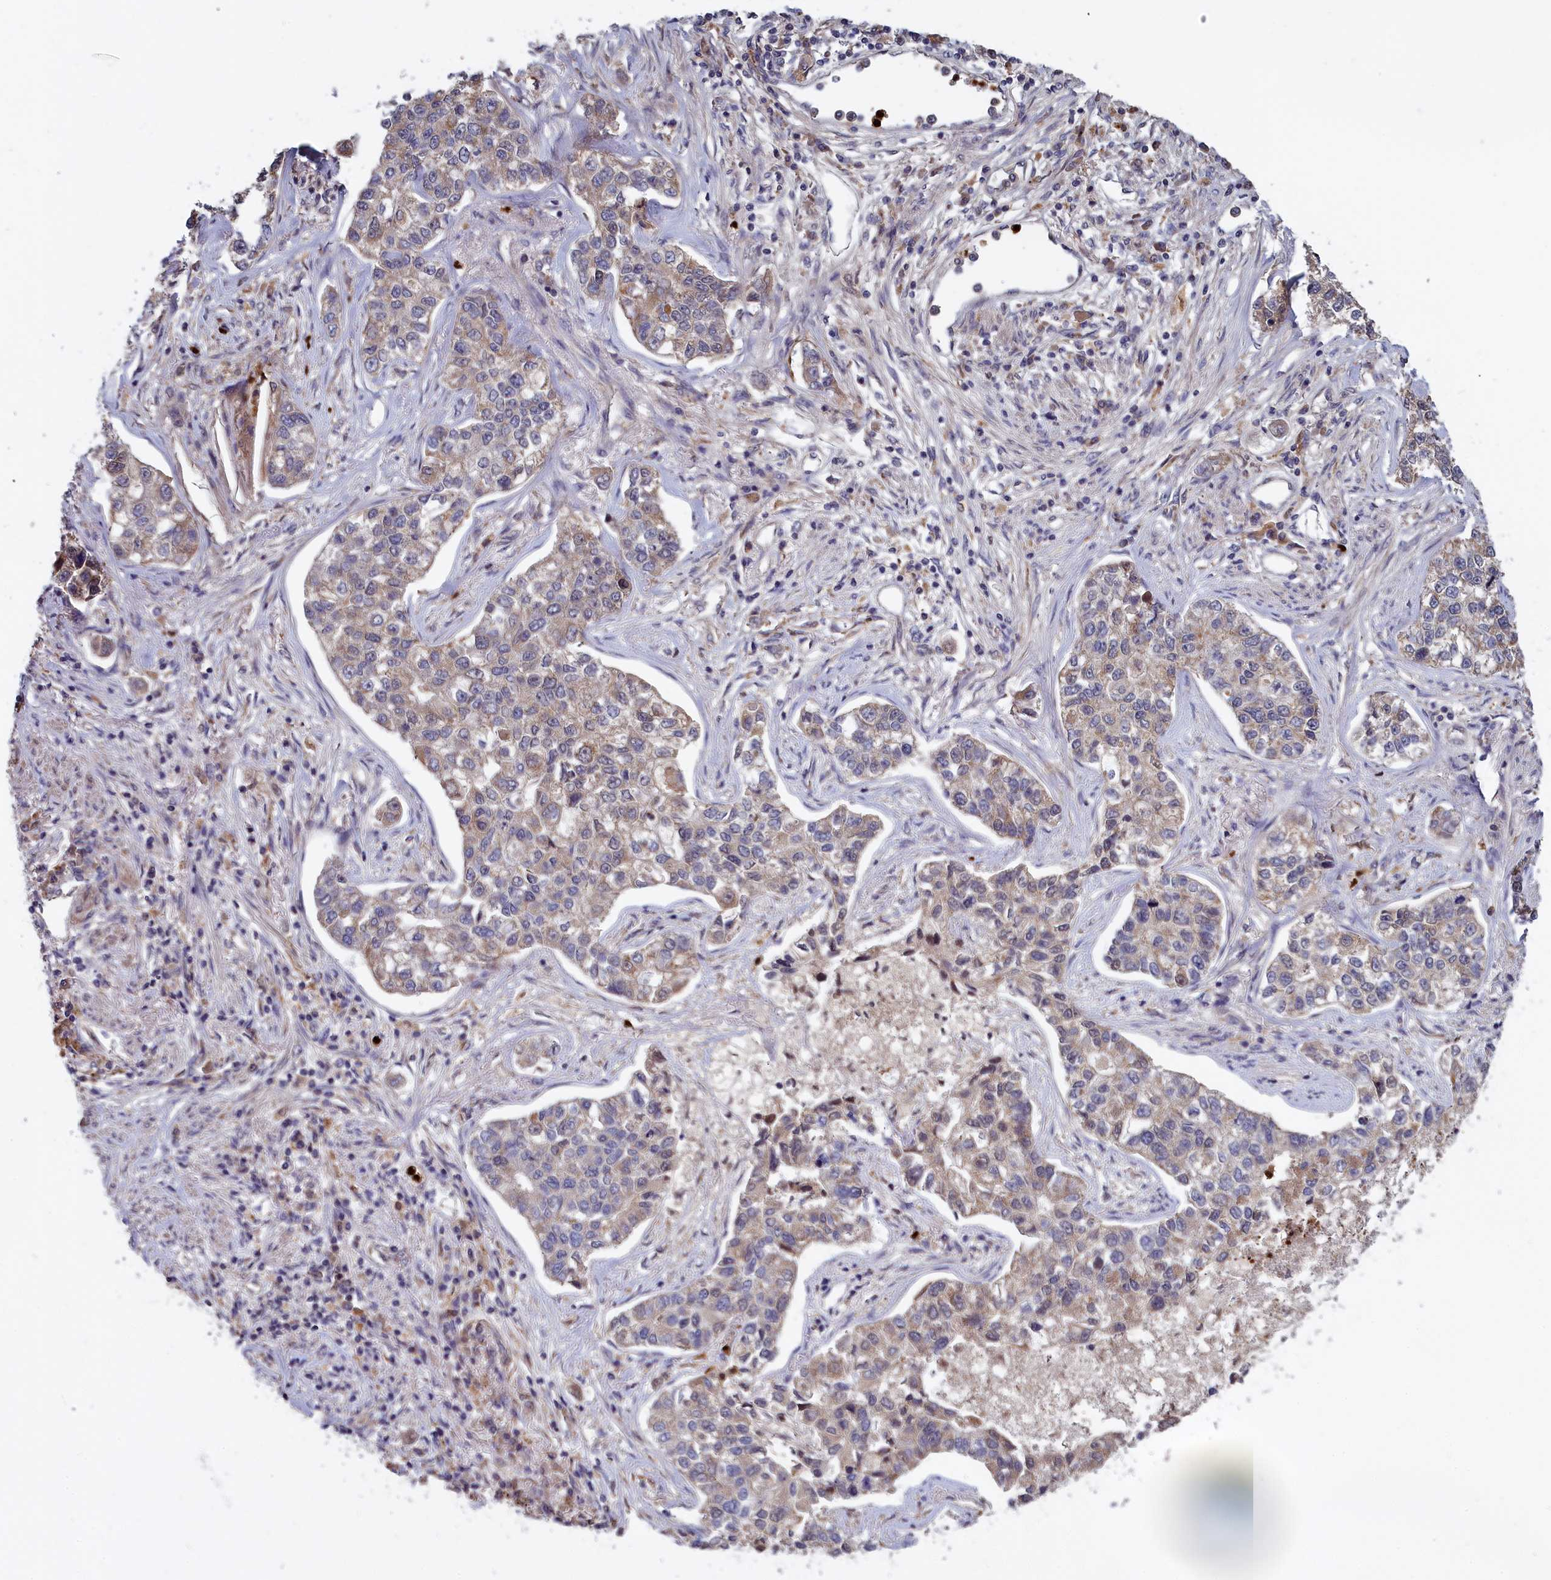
{"staining": {"intensity": "weak", "quantity": ">75%", "location": "cytoplasmic/membranous"}, "tissue": "lung cancer", "cell_type": "Tumor cells", "image_type": "cancer", "snomed": [{"axis": "morphology", "description": "Adenocarcinoma, NOS"}, {"axis": "topography", "description": "Lung"}], "caption": "IHC photomicrograph of lung adenocarcinoma stained for a protein (brown), which displays low levels of weak cytoplasmic/membranous staining in about >75% of tumor cells.", "gene": "EPB41L4B", "patient": {"sex": "male", "age": 49}}